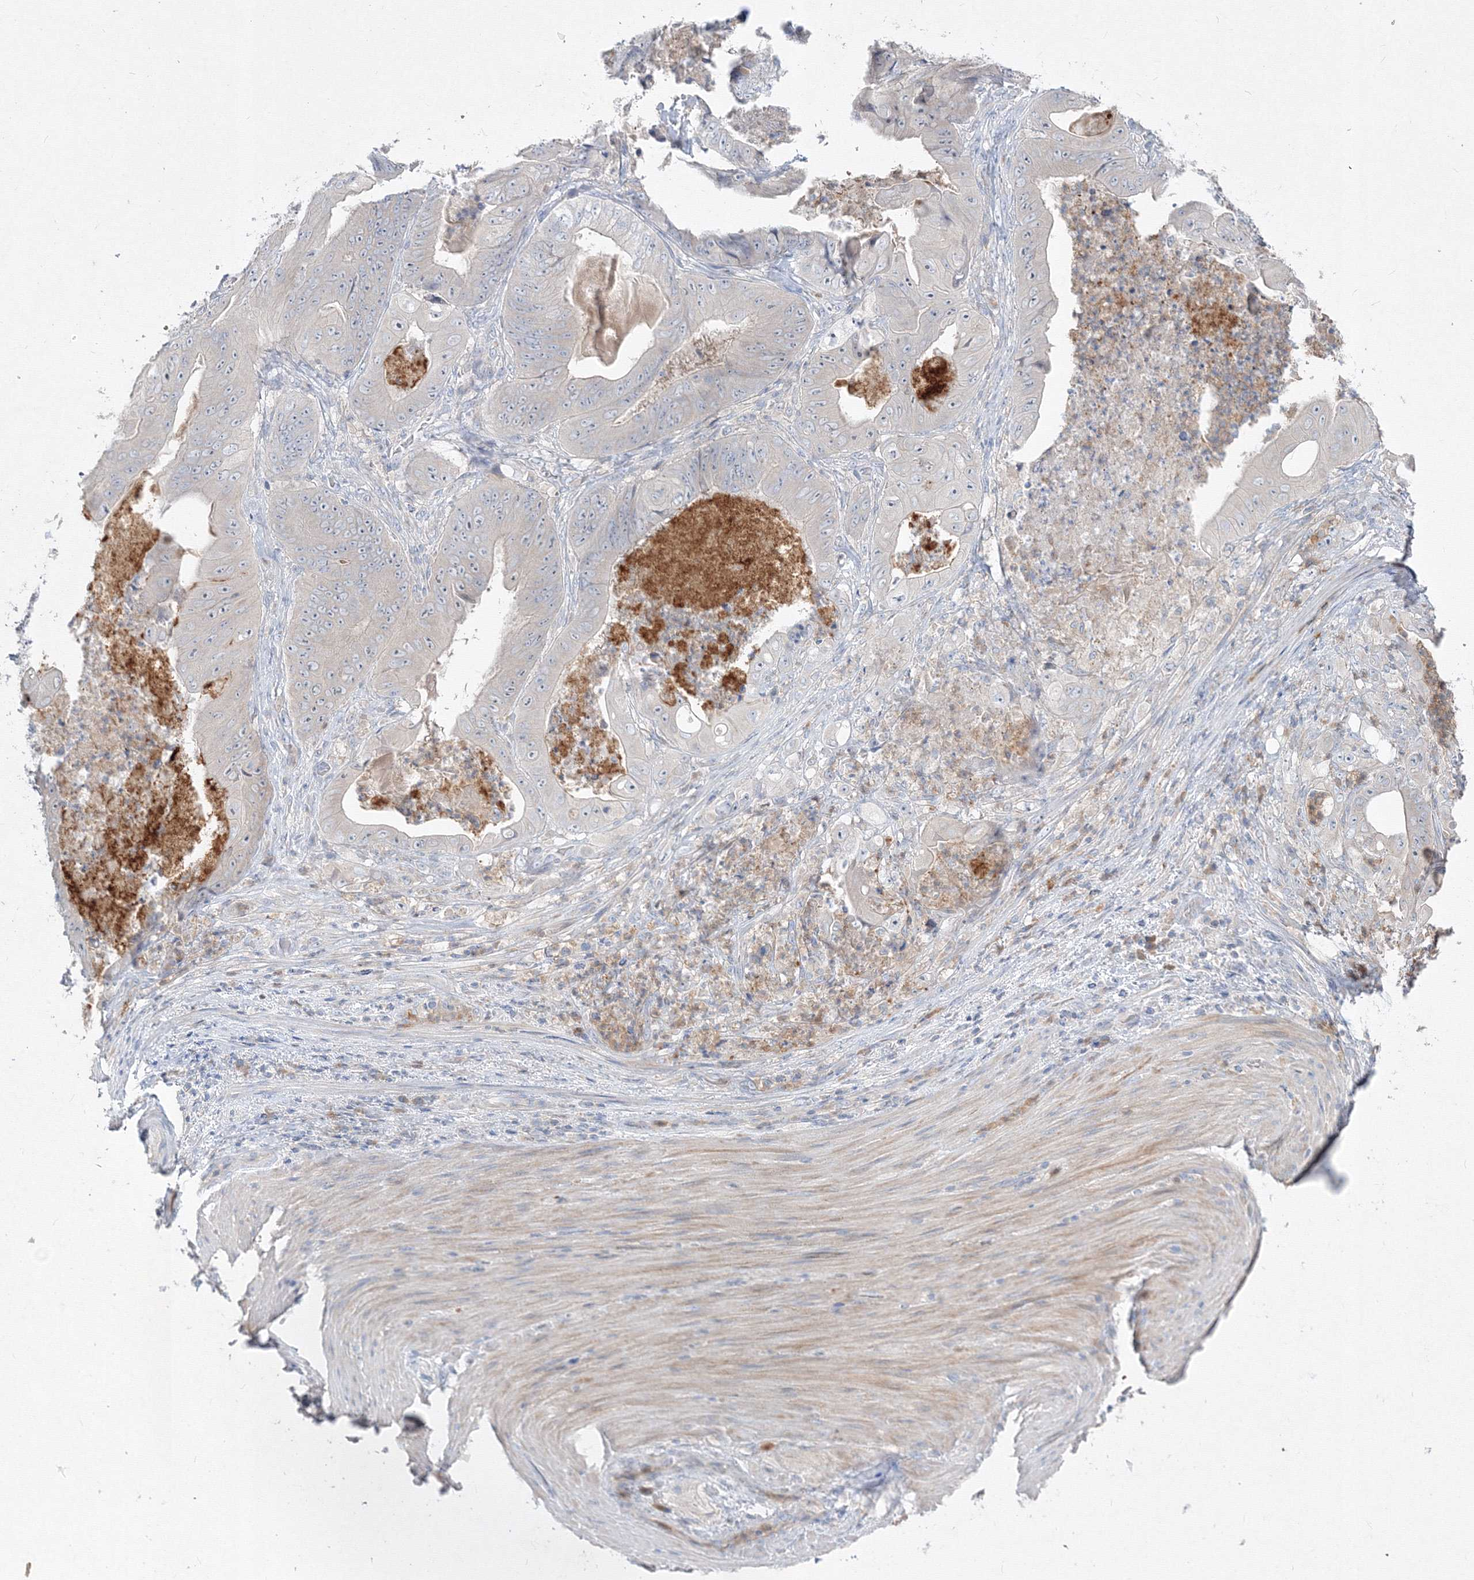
{"staining": {"intensity": "negative", "quantity": "none", "location": "none"}, "tissue": "stomach cancer", "cell_type": "Tumor cells", "image_type": "cancer", "snomed": [{"axis": "morphology", "description": "Adenocarcinoma, NOS"}, {"axis": "topography", "description": "Stomach"}], "caption": "Micrograph shows no protein expression in tumor cells of adenocarcinoma (stomach) tissue.", "gene": "FBXL8", "patient": {"sex": "female", "age": 73}}